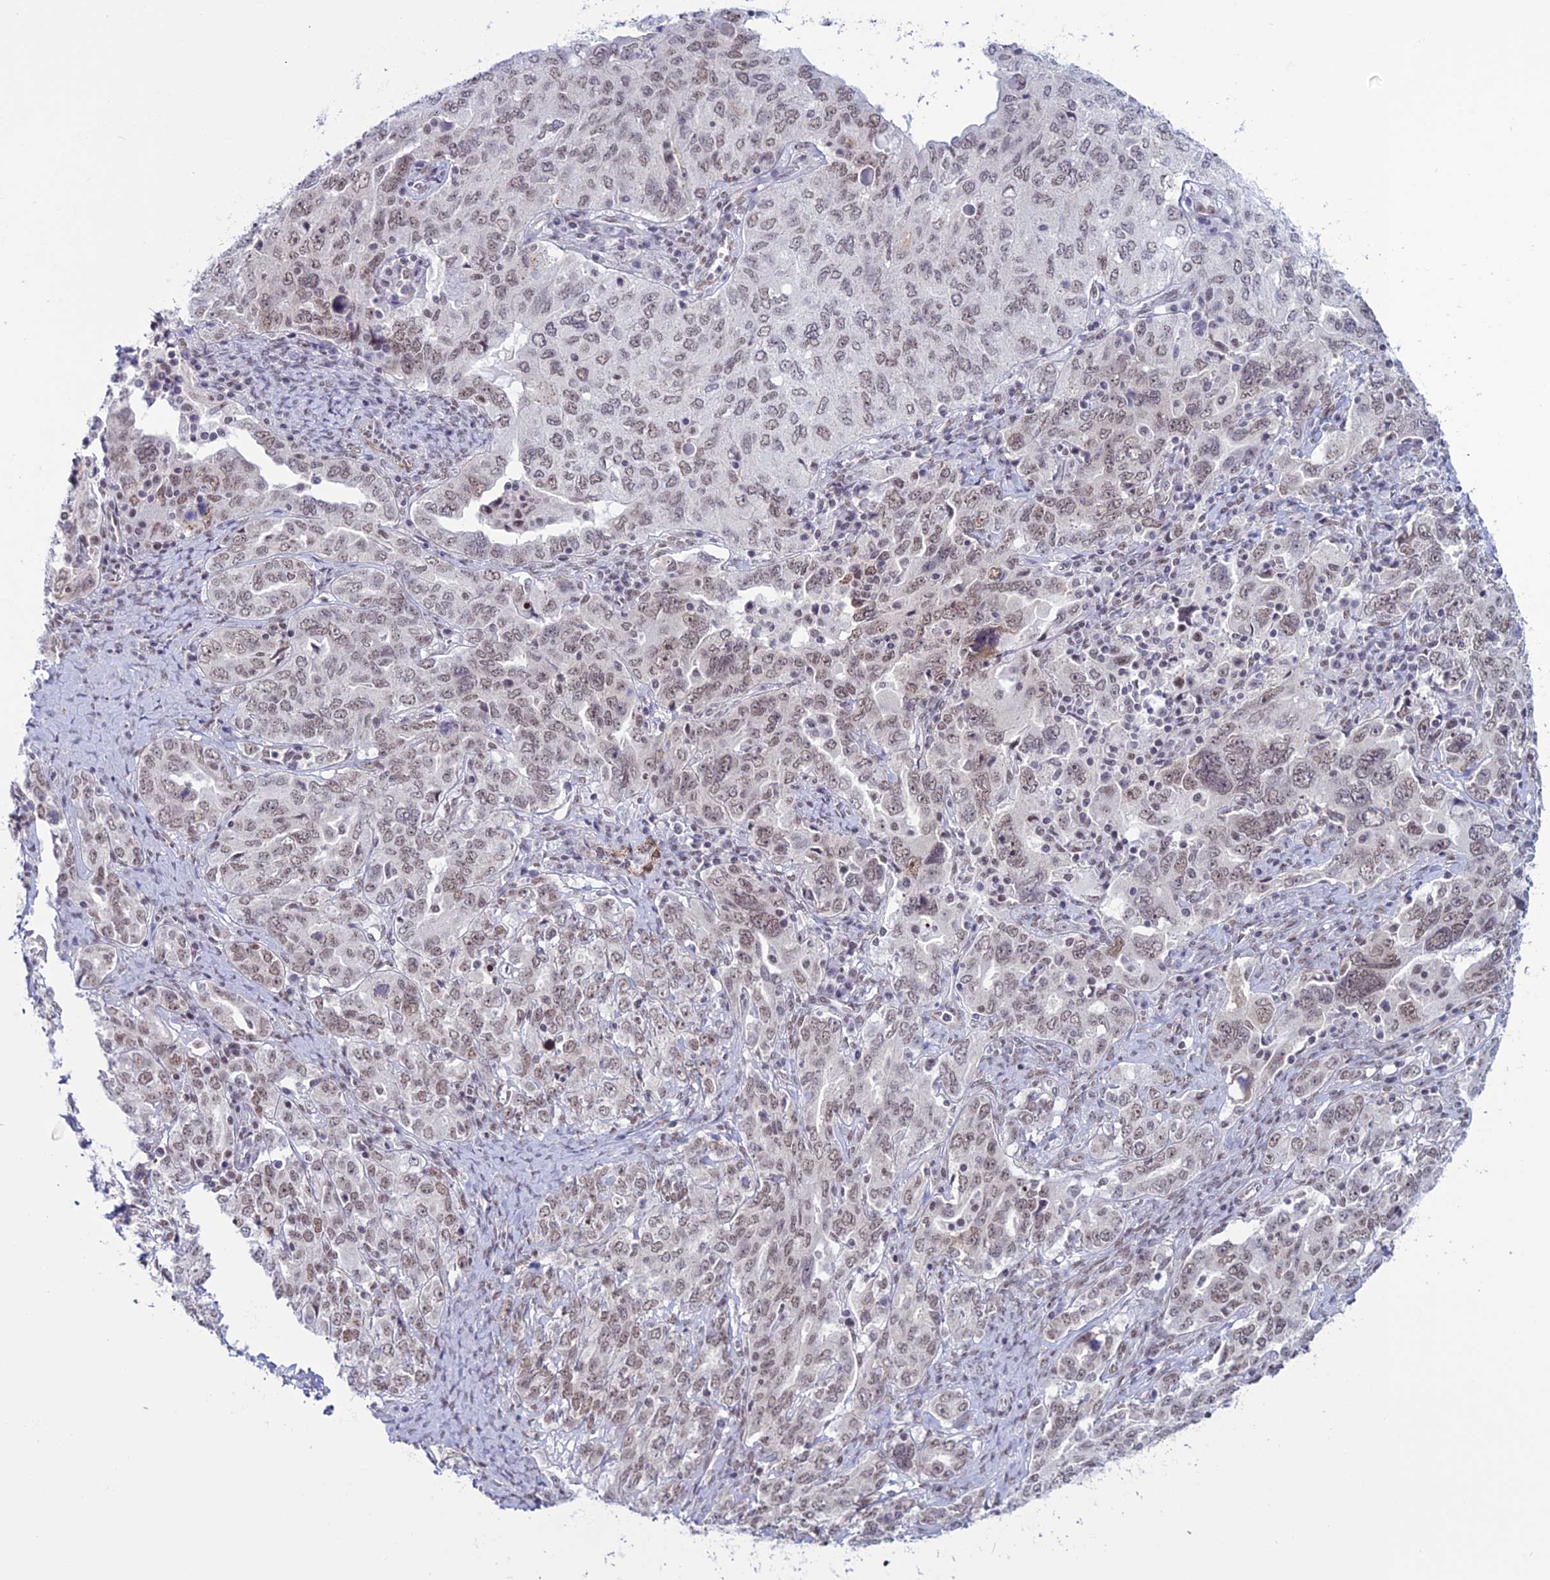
{"staining": {"intensity": "weak", "quantity": ">75%", "location": "nuclear"}, "tissue": "ovarian cancer", "cell_type": "Tumor cells", "image_type": "cancer", "snomed": [{"axis": "morphology", "description": "Carcinoma, endometroid"}, {"axis": "topography", "description": "Ovary"}], "caption": "Immunohistochemical staining of human endometroid carcinoma (ovarian) demonstrates low levels of weak nuclear protein positivity in approximately >75% of tumor cells.", "gene": "U2AF1", "patient": {"sex": "female", "age": 62}}